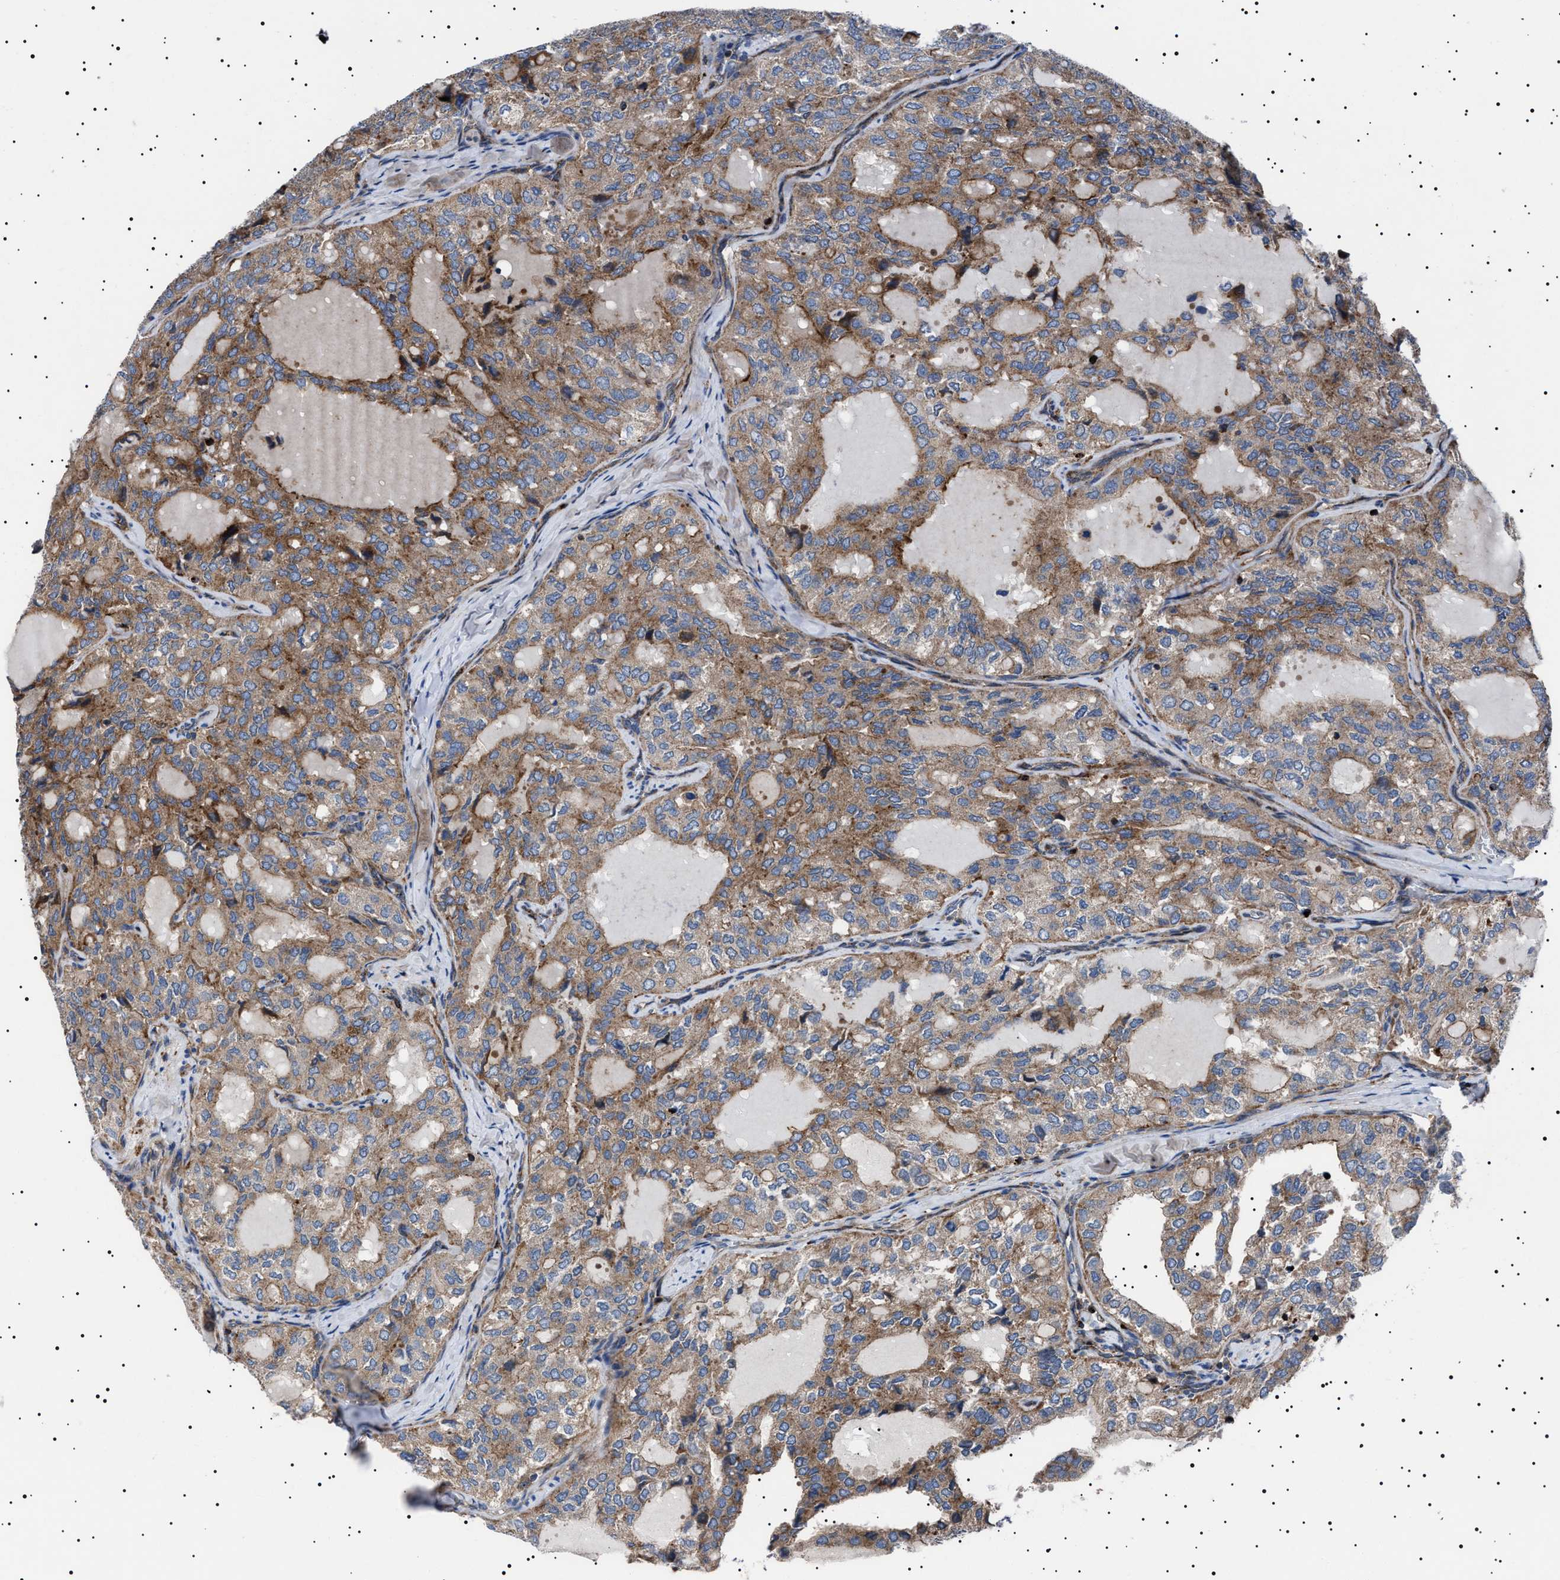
{"staining": {"intensity": "moderate", "quantity": ">75%", "location": "cytoplasmic/membranous"}, "tissue": "thyroid cancer", "cell_type": "Tumor cells", "image_type": "cancer", "snomed": [{"axis": "morphology", "description": "Follicular adenoma carcinoma, NOS"}, {"axis": "topography", "description": "Thyroid gland"}], "caption": "Human follicular adenoma carcinoma (thyroid) stained with a protein marker reveals moderate staining in tumor cells.", "gene": "NEU1", "patient": {"sex": "male", "age": 75}}